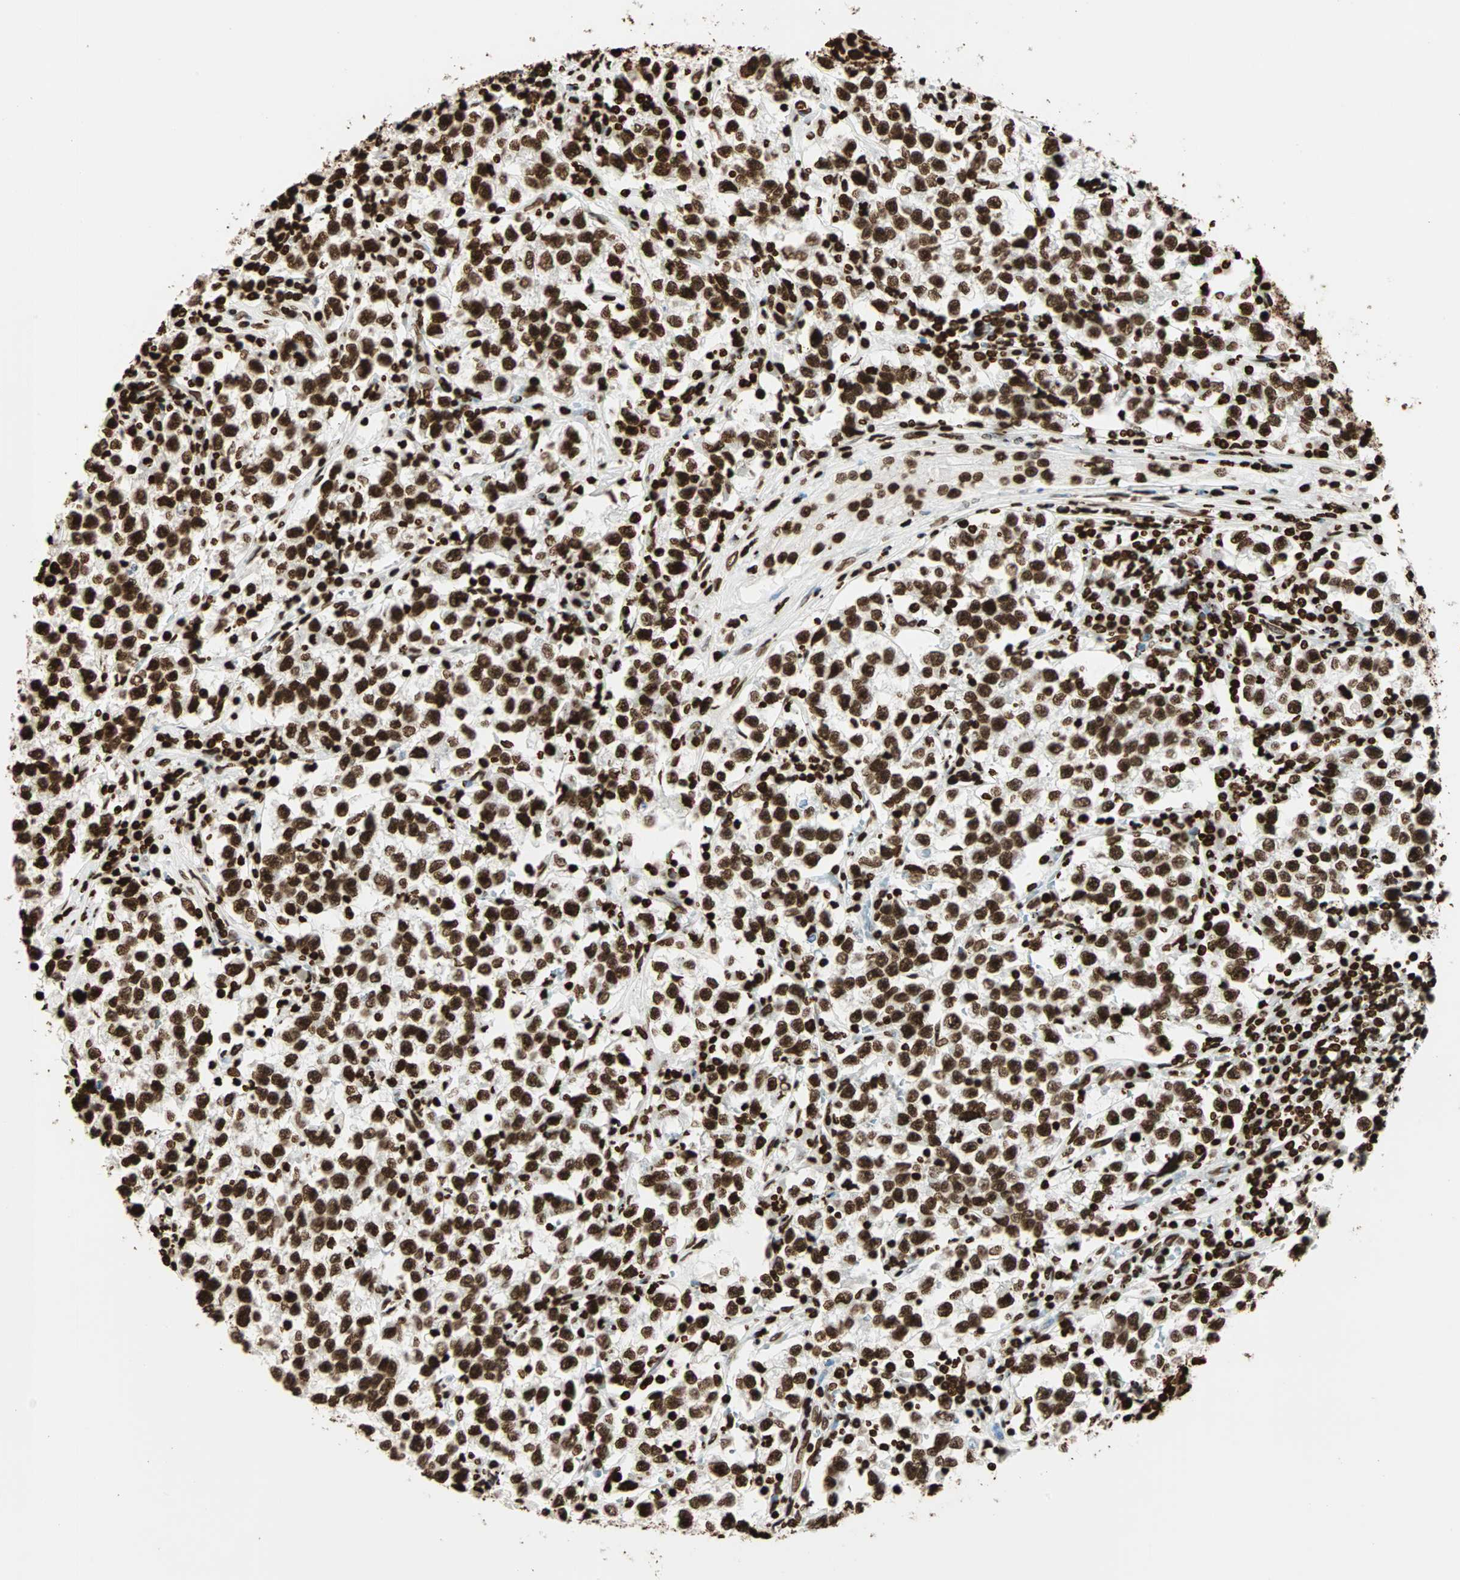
{"staining": {"intensity": "strong", "quantity": ">75%", "location": "nuclear"}, "tissue": "testis cancer", "cell_type": "Tumor cells", "image_type": "cancer", "snomed": [{"axis": "morphology", "description": "Seminoma, NOS"}, {"axis": "topography", "description": "Testis"}], "caption": "Seminoma (testis) stained with DAB (3,3'-diaminobenzidine) immunohistochemistry displays high levels of strong nuclear positivity in approximately >75% of tumor cells.", "gene": "GLI2", "patient": {"sex": "male", "age": 22}}